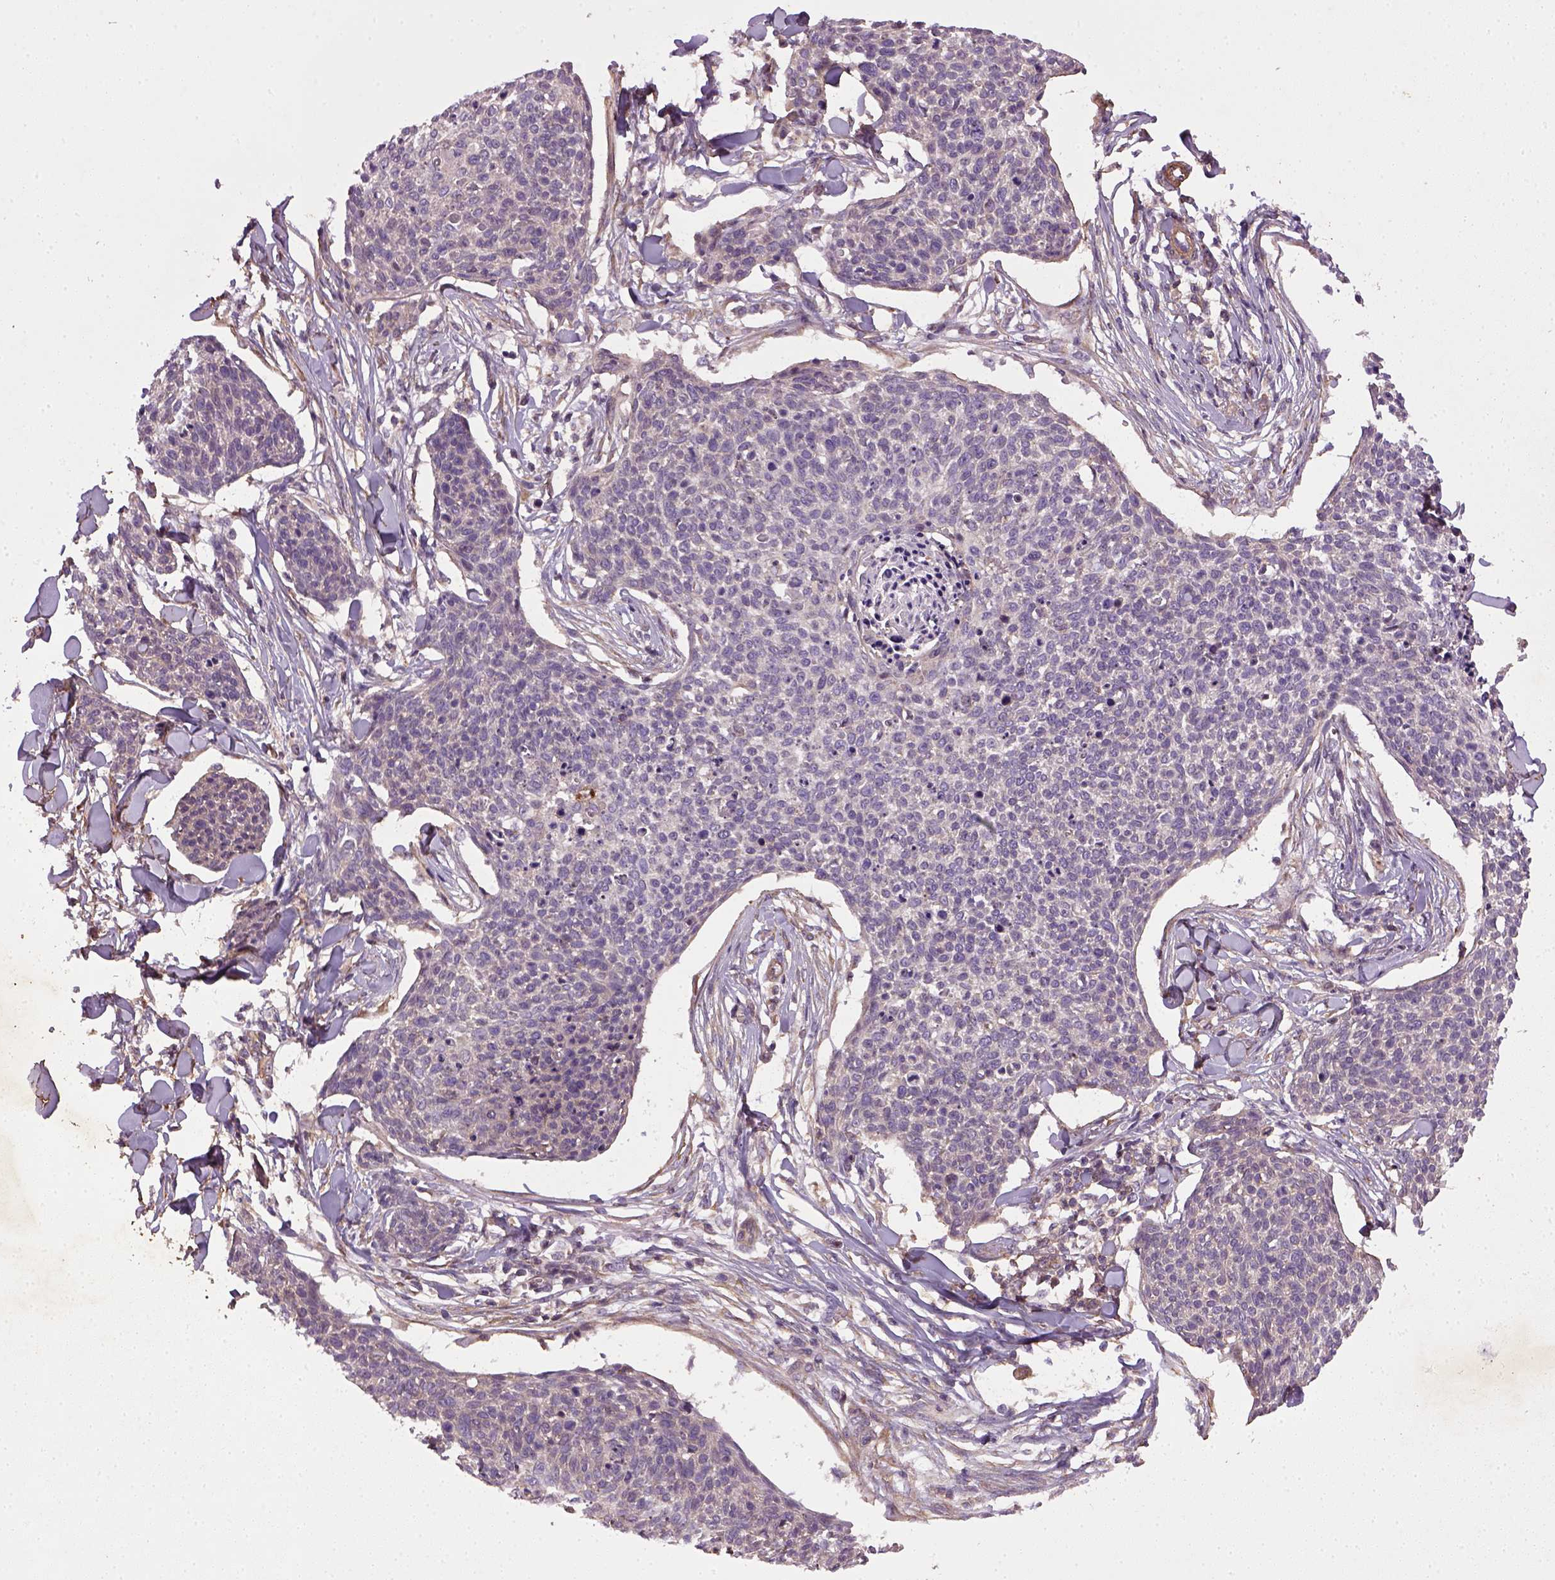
{"staining": {"intensity": "negative", "quantity": "none", "location": "none"}, "tissue": "skin cancer", "cell_type": "Tumor cells", "image_type": "cancer", "snomed": [{"axis": "morphology", "description": "Squamous cell carcinoma, NOS"}, {"axis": "topography", "description": "Skin"}, {"axis": "topography", "description": "Vulva"}], "caption": "Tumor cells are negative for protein expression in human squamous cell carcinoma (skin).", "gene": "TPRG1", "patient": {"sex": "female", "age": 75}}